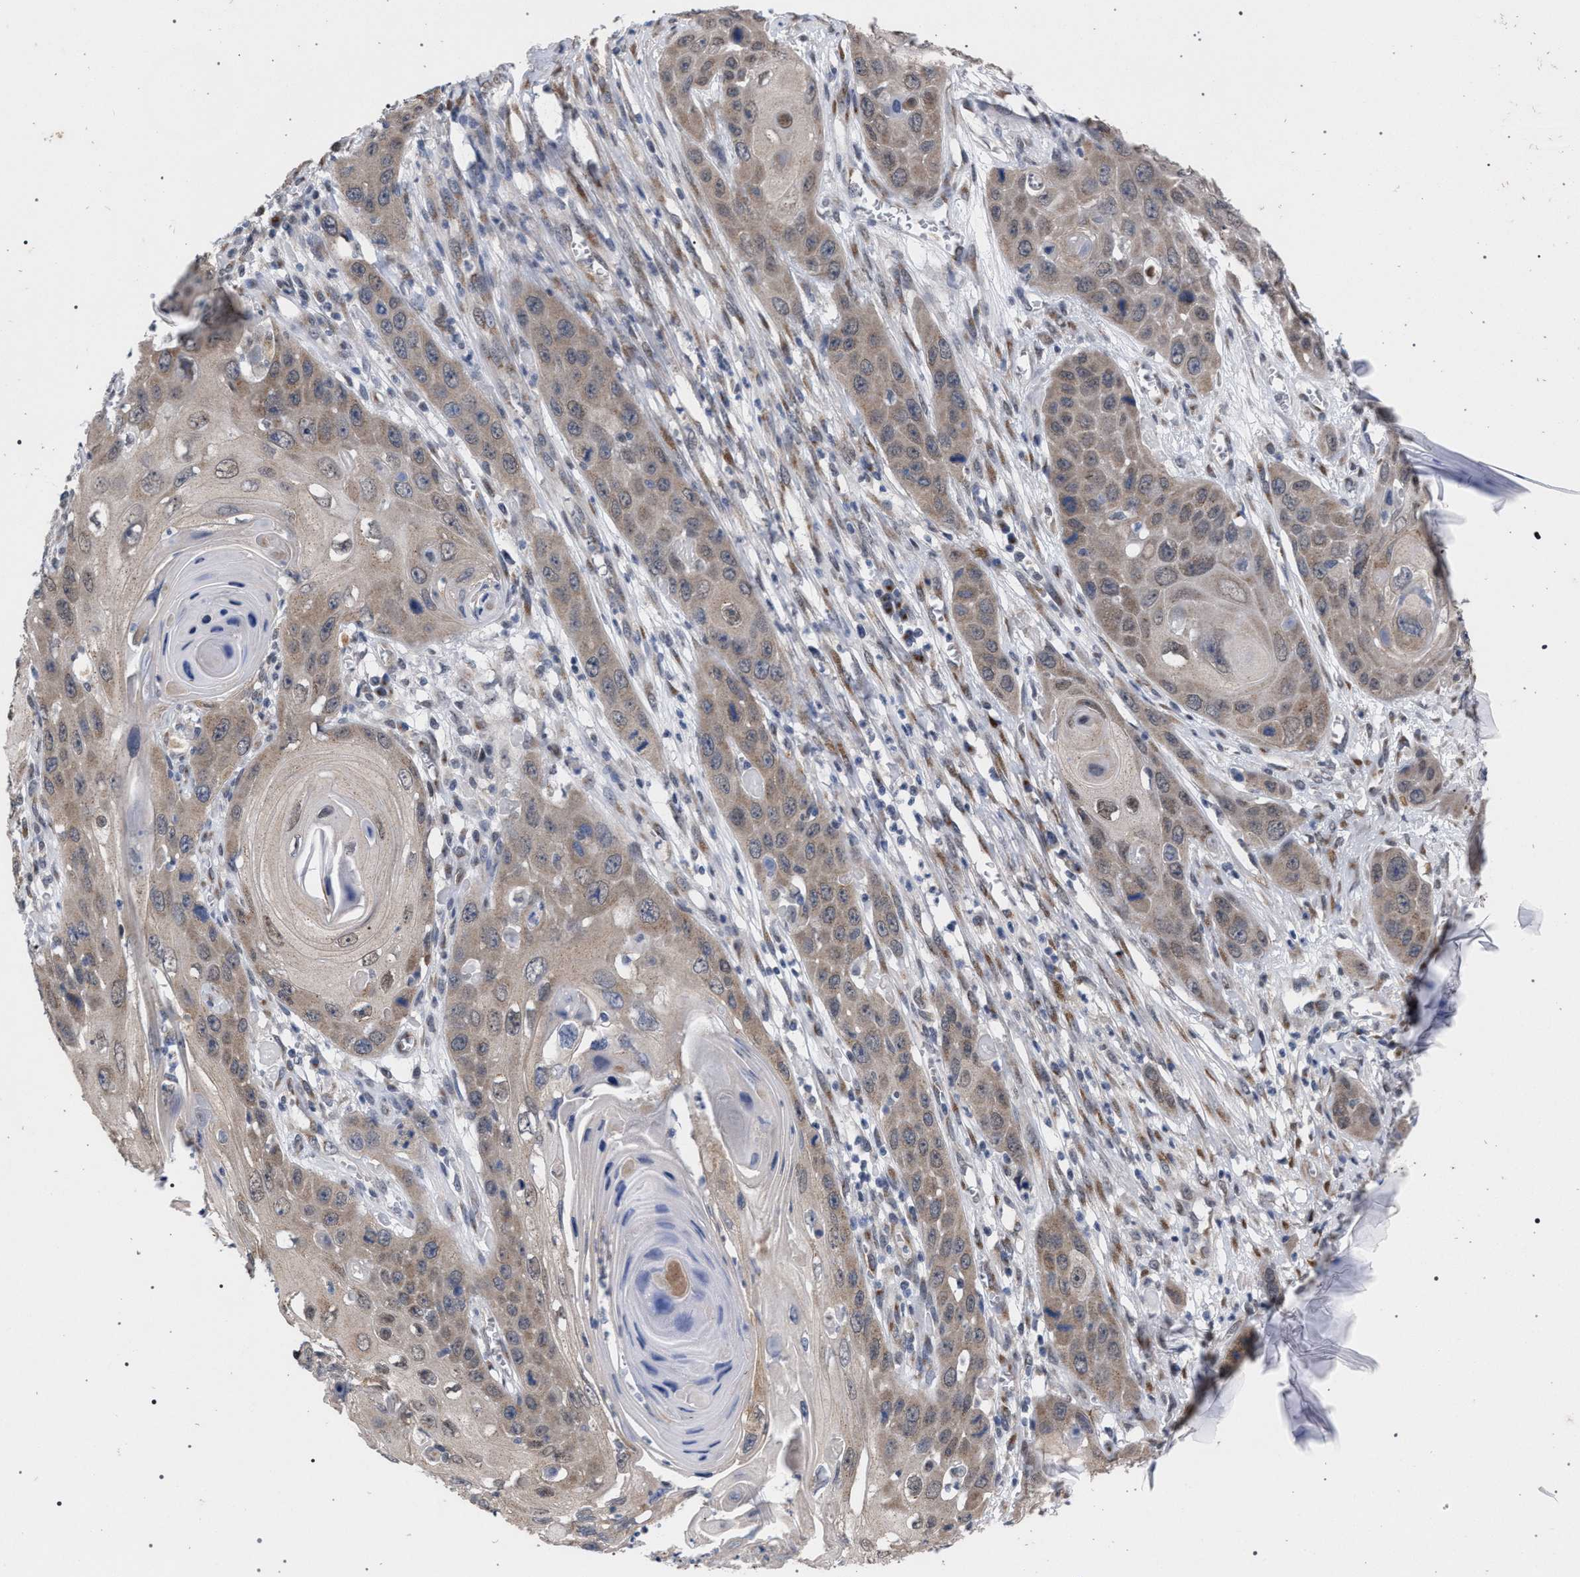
{"staining": {"intensity": "weak", "quantity": ">75%", "location": "cytoplasmic/membranous"}, "tissue": "skin cancer", "cell_type": "Tumor cells", "image_type": "cancer", "snomed": [{"axis": "morphology", "description": "Squamous cell carcinoma, NOS"}, {"axis": "topography", "description": "Skin"}], "caption": "Skin cancer tissue reveals weak cytoplasmic/membranous positivity in about >75% of tumor cells, visualized by immunohistochemistry.", "gene": "GOLGA2", "patient": {"sex": "male", "age": 55}}